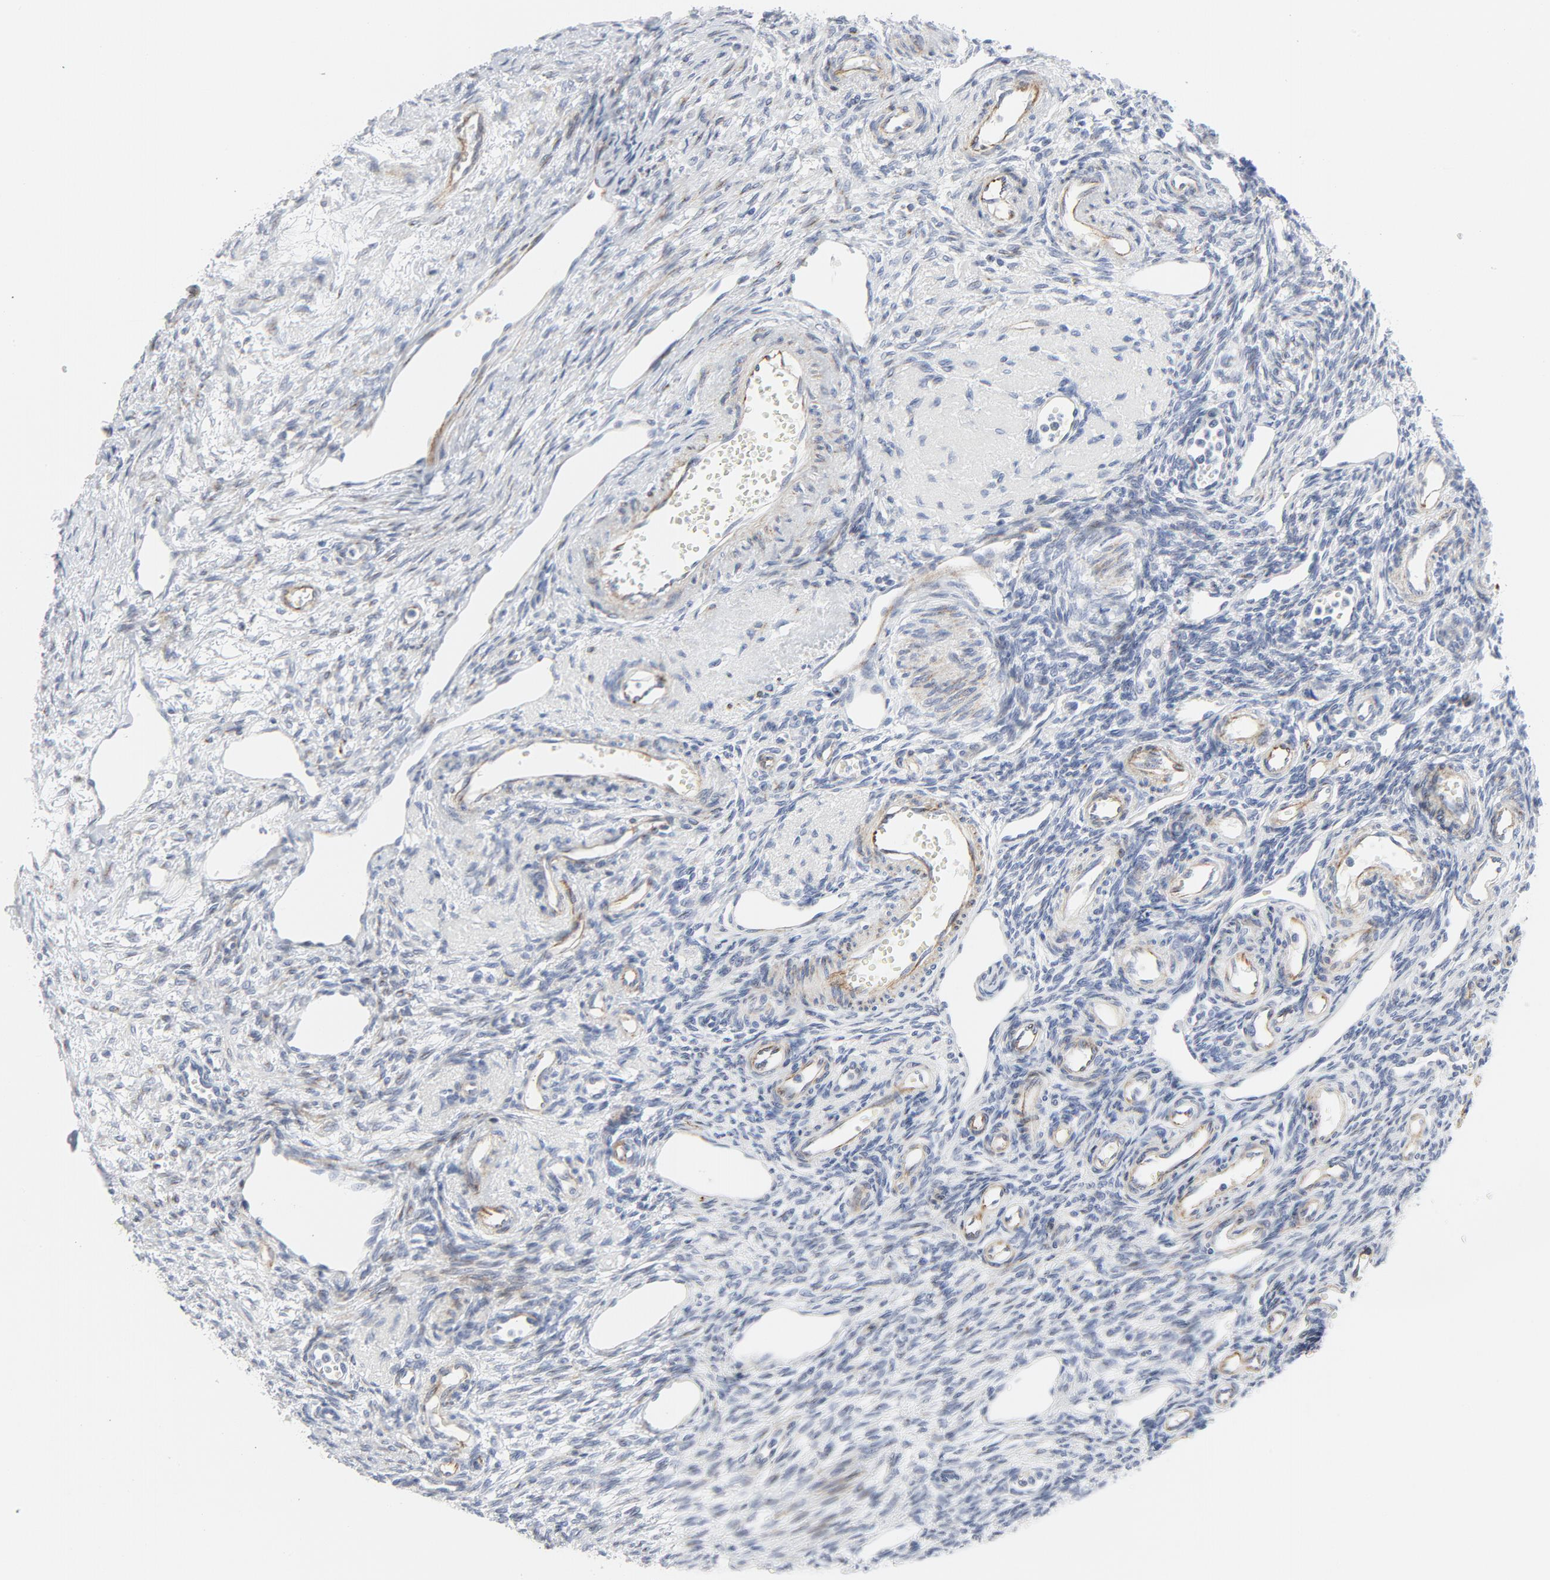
{"staining": {"intensity": "negative", "quantity": "none", "location": "none"}, "tissue": "ovary", "cell_type": "Ovarian stroma cells", "image_type": "normal", "snomed": [{"axis": "morphology", "description": "Normal tissue, NOS"}, {"axis": "topography", "description": "Ovary"}], "caption": "An image of human ovary is negative for staining in ovarian stroma cells. (DAB immunohistochemistry, high magnification).", "gene": "TUBB1", "patient": {"sex": "female", "age": 33}}